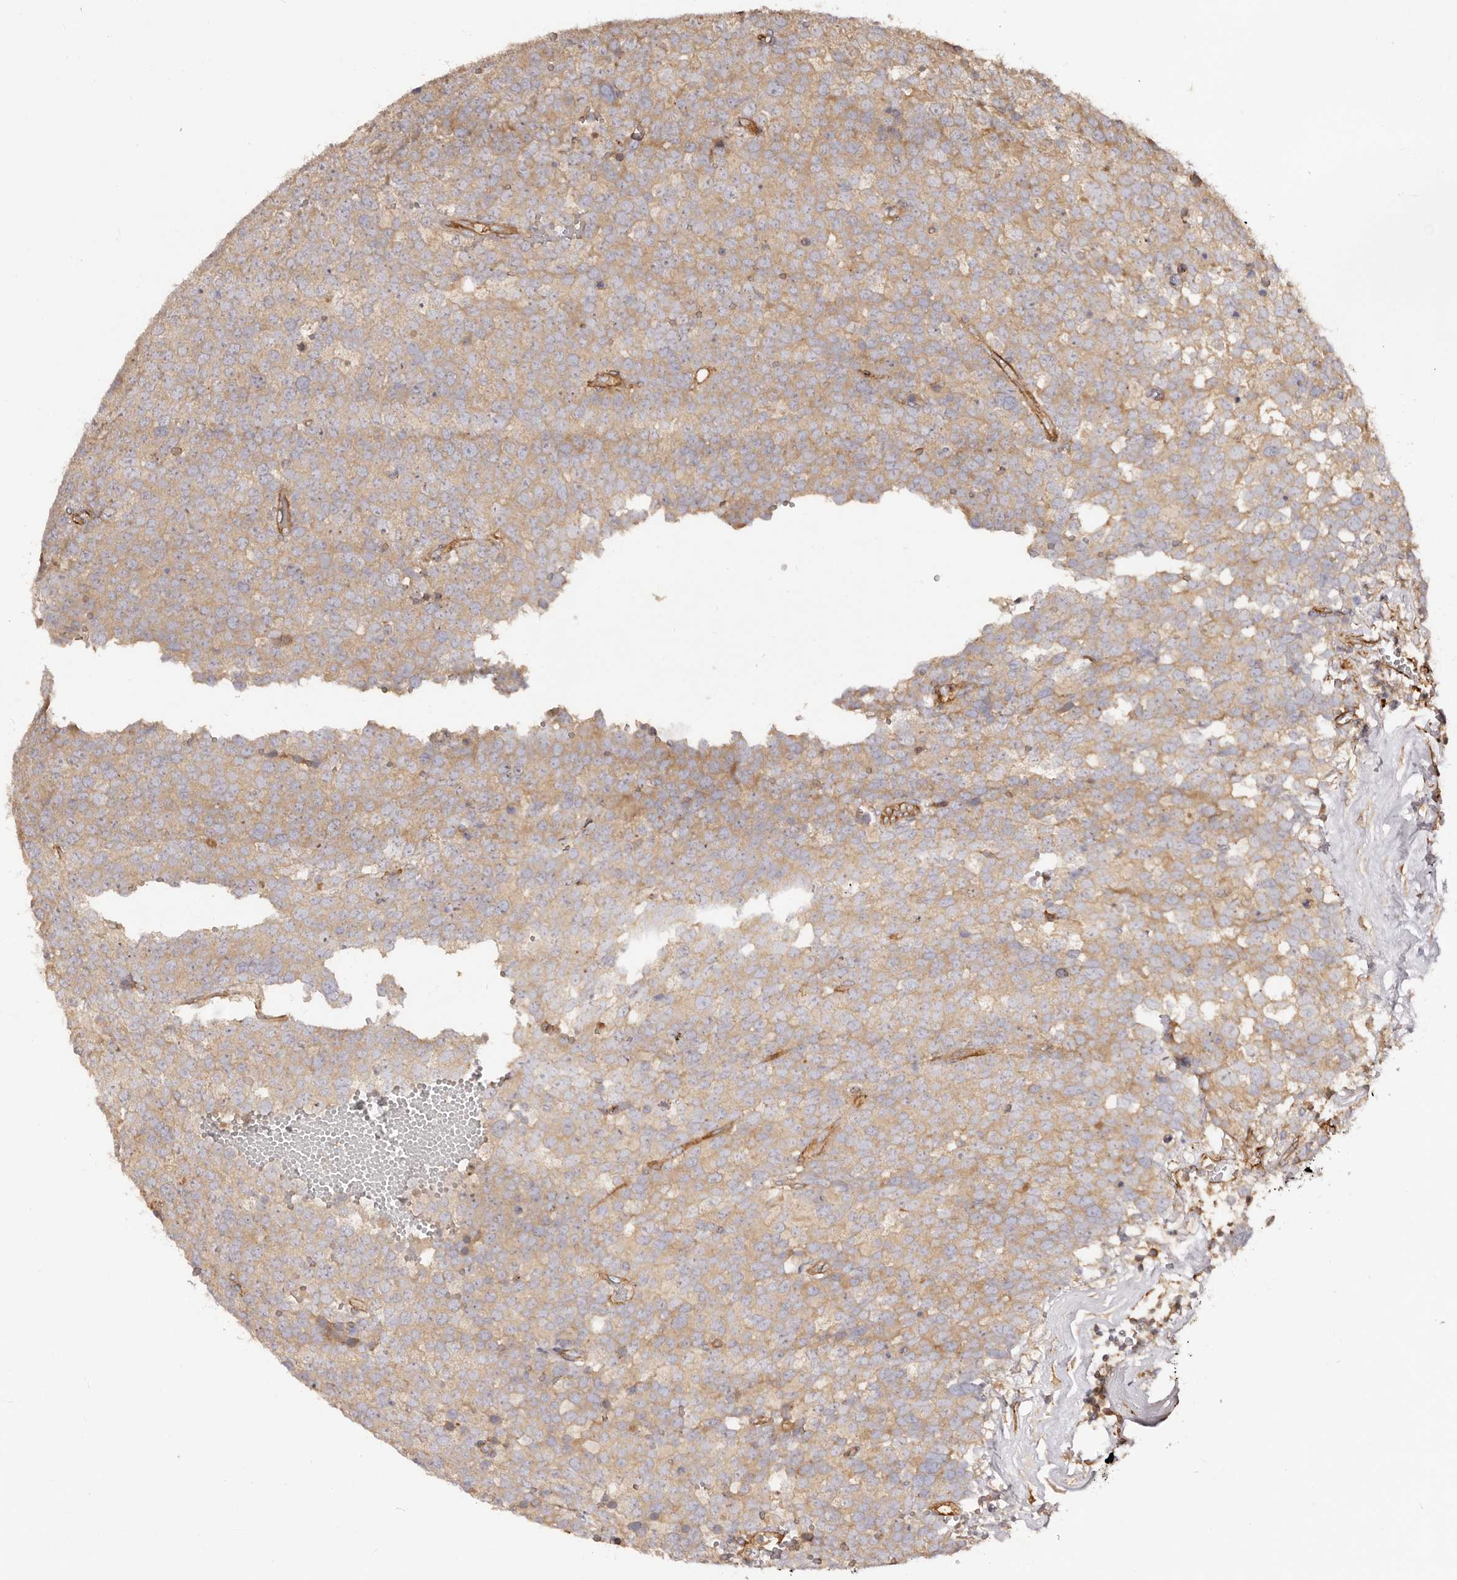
{"staining": {"intensity": "weak", "quantity": ">75%", "location": "cytoplasmic/membranous"}, "tissue": "testis cancer", "cell_type": "Tumor cells", "image_type": "cancer", "snomed": [{"axis": "morphology", "description": "Seminoma, NOS"}, {"axis": "topography", "description": "Testis"}], "caption": "Immunohistochemistry (IHC) (DAB) staining of human seminoma (testis) exhibits weak cytoplasmic/membranous protein staining in about >75% of tumor cells. Using DAB (3,3'-diaminobenzidine) (brown) and hematoxylin (blue) stains, captured at high magnification using brightfield microscopy.", "gene": "RPS6", "patient": {"sex": "male", "age": 71}}